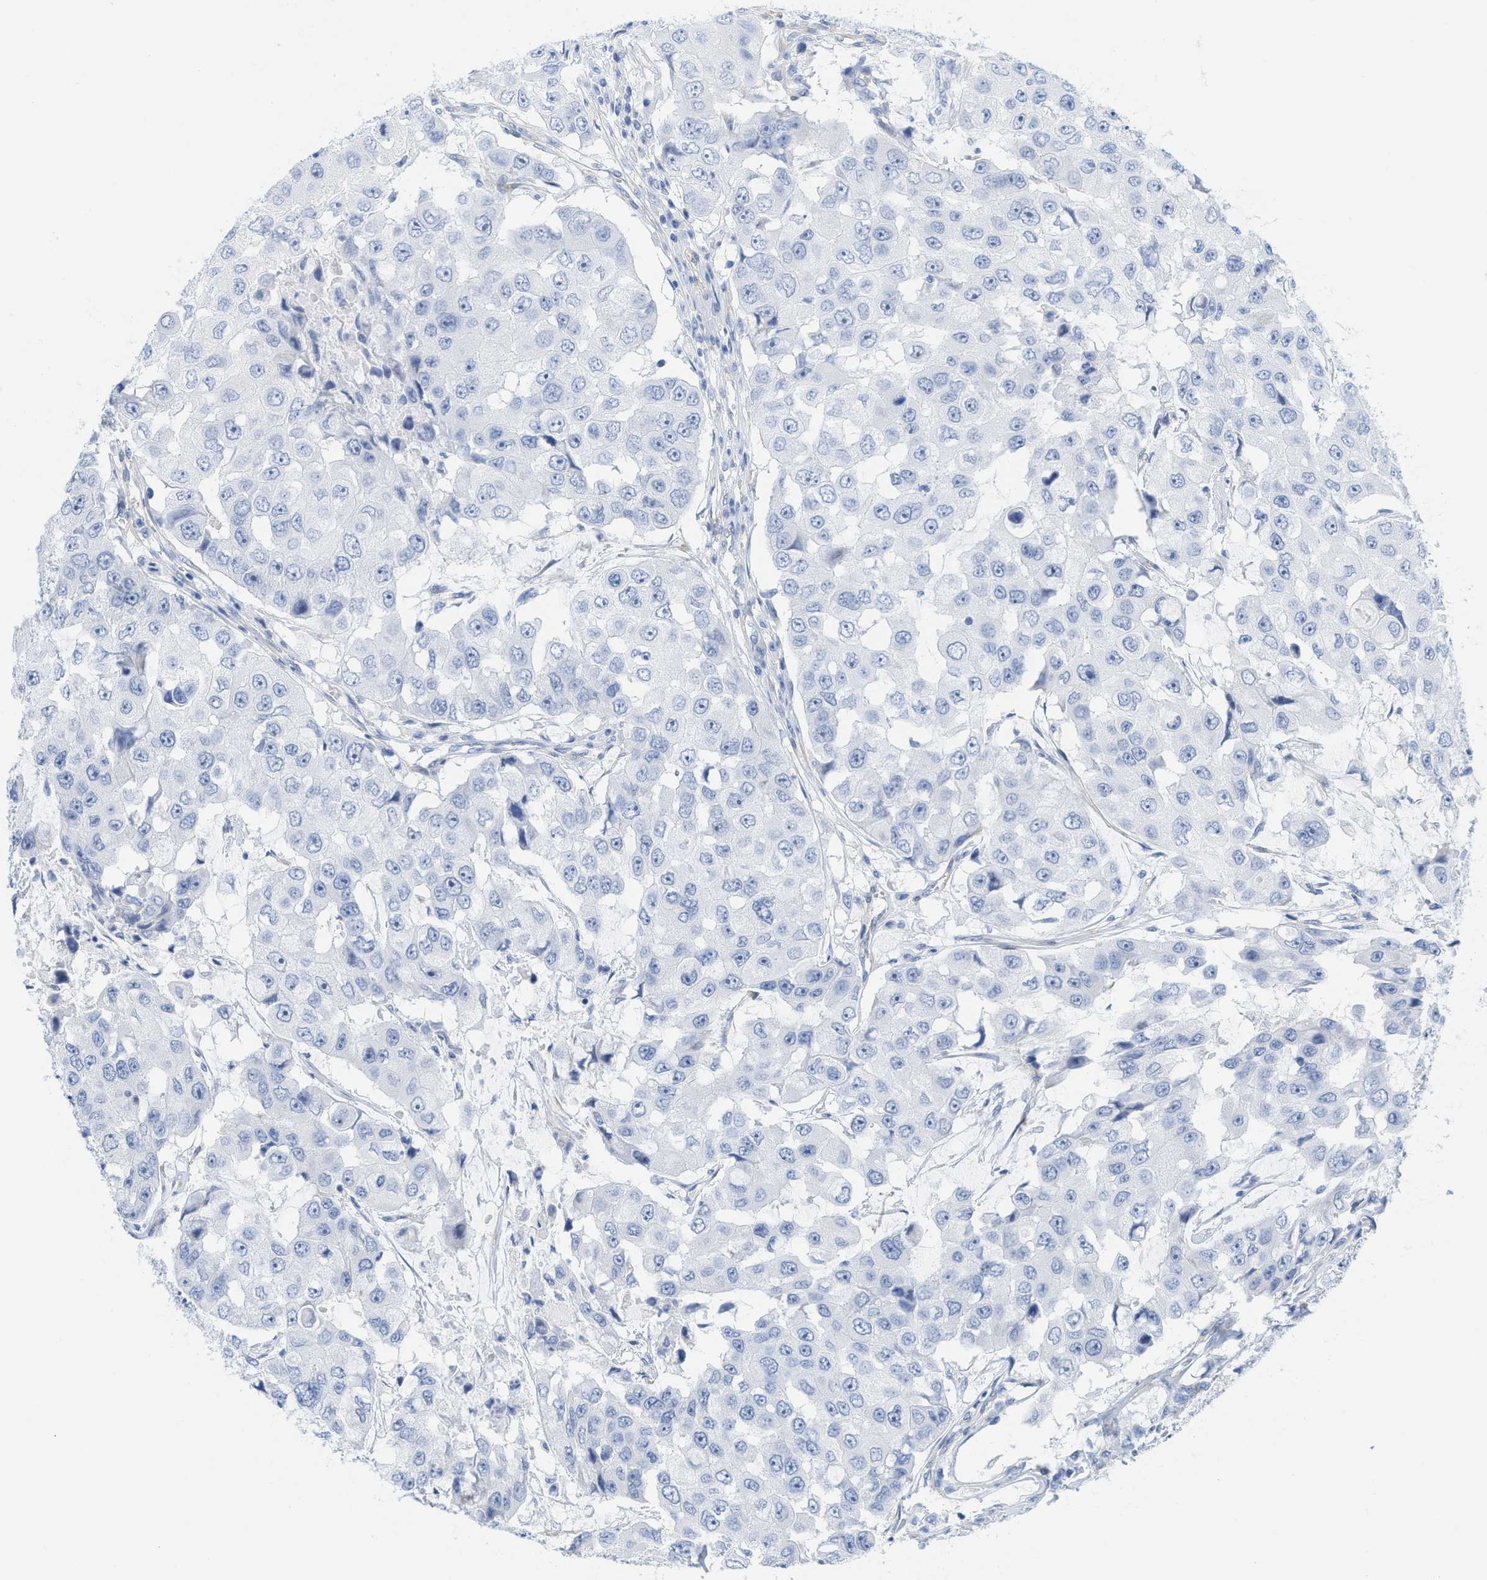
{"staining": {"intensity": "negative", "quantity": "none", "location": "none"}, "tissue": "breast cancer", "cell_type": "Tumor cells", "image_type": "cancer", "snomed": [{"axis": "morphology", "description": "Duct carcinoma"}, {"axis": "topography", "description": "Breast"}], "caption": "A high-resolution micrograph shows immunohistochemistry staining of breast cancer (intraductal carcinoma), which exhibits no significant staining in tumor cells.", "gene": "TUB", "patient": {"sex": "female", "age": 27}}